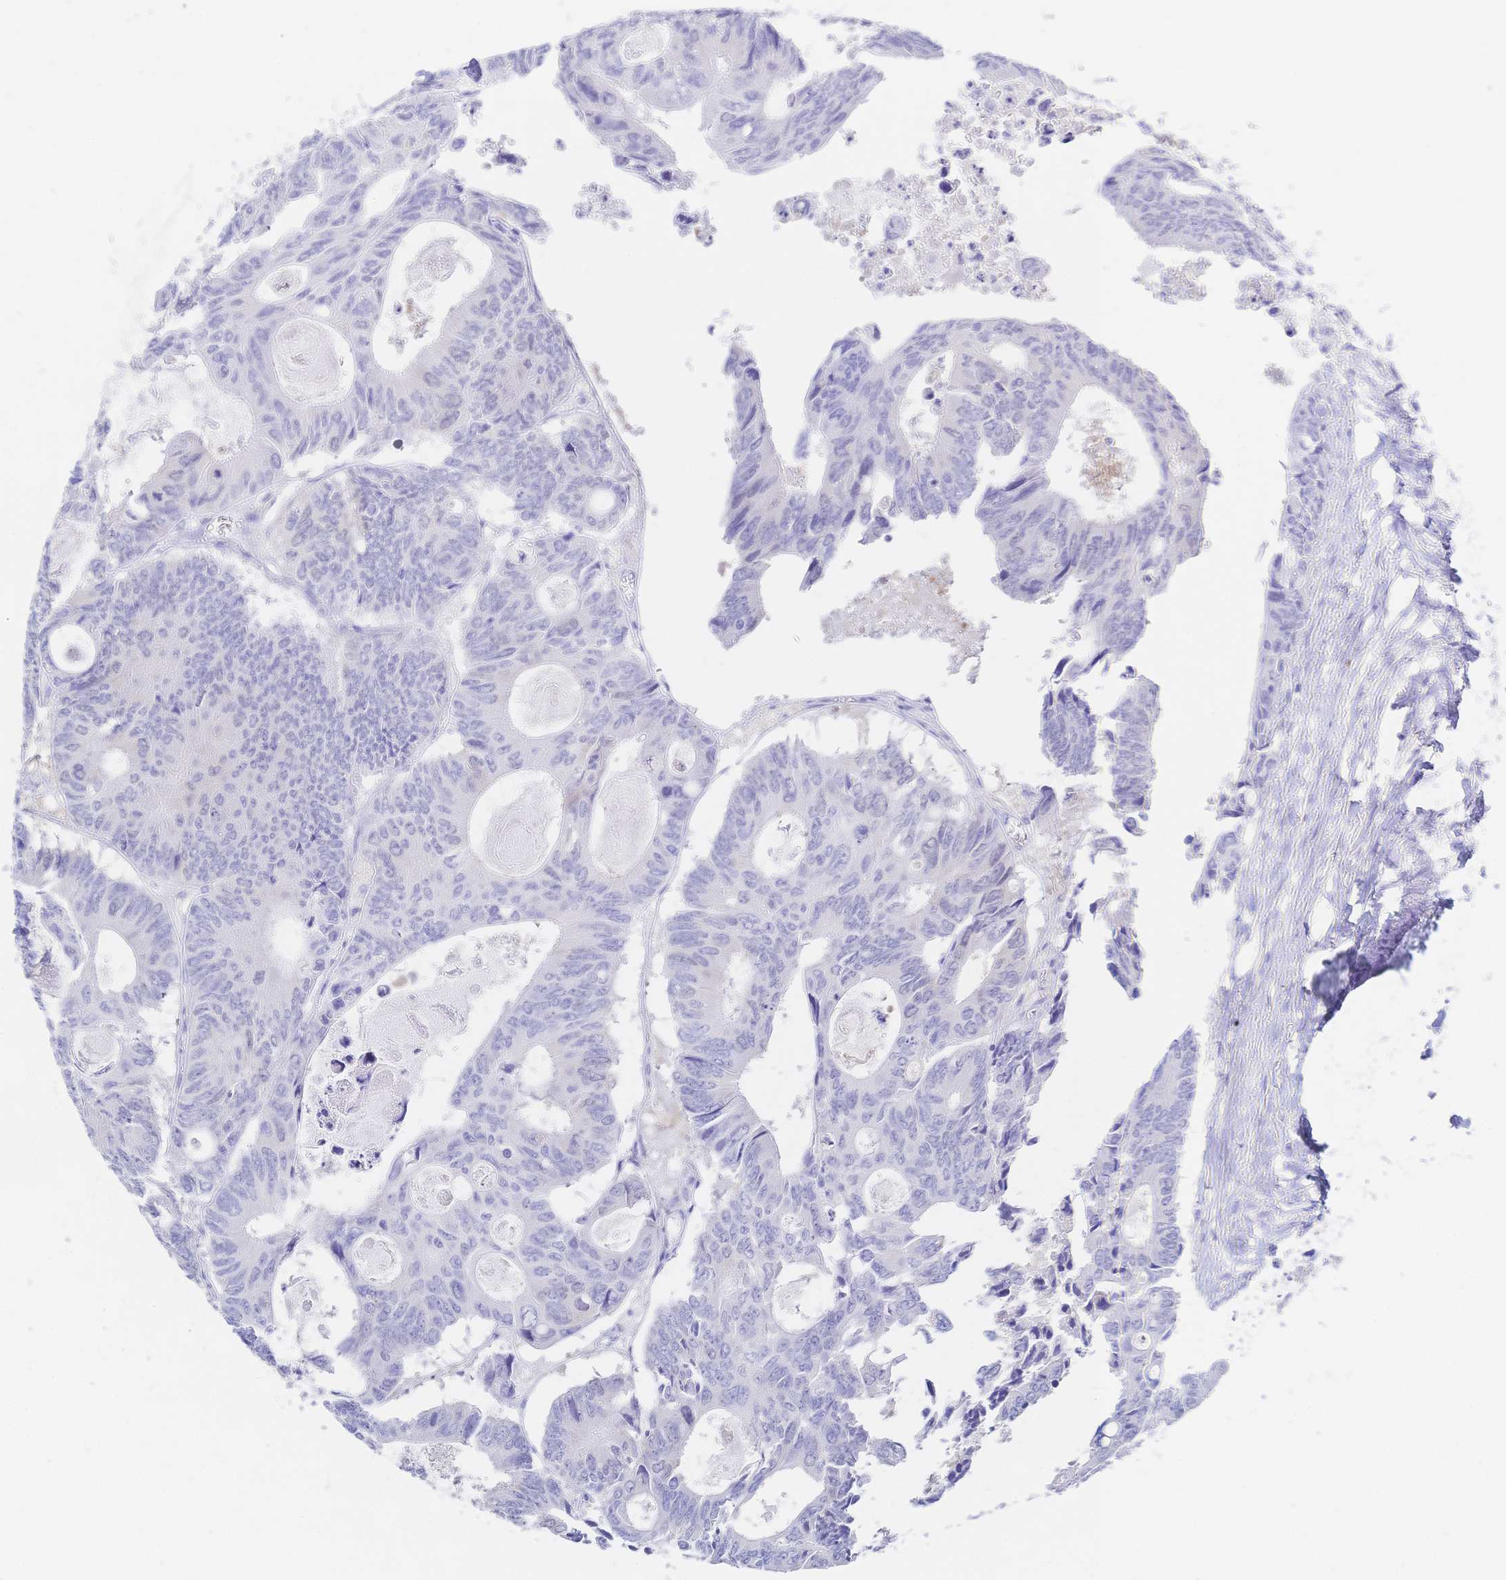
{"staining": {"intensity": "negative", "quantity": "none", "location": "none"}, "tissue": "colorectal cancer", "cell_type": "Tumor cells", "image_type": "cancer", "snomed": [{"axis": "morphology", "description": "Adenocarcinoma, NOS"}, {"axis": "topography", "description": "Rectum"}], "caption": "Colorectal cancer (adenocarcinoma) was stained to show a protein in brown. There is no significant positivity in tumor cells. (DAB immunohistochemistry (IHC) with hematoxylin counter stain).", "gene": "RRM1", "patient": {"sex": "male", "age": 76}}